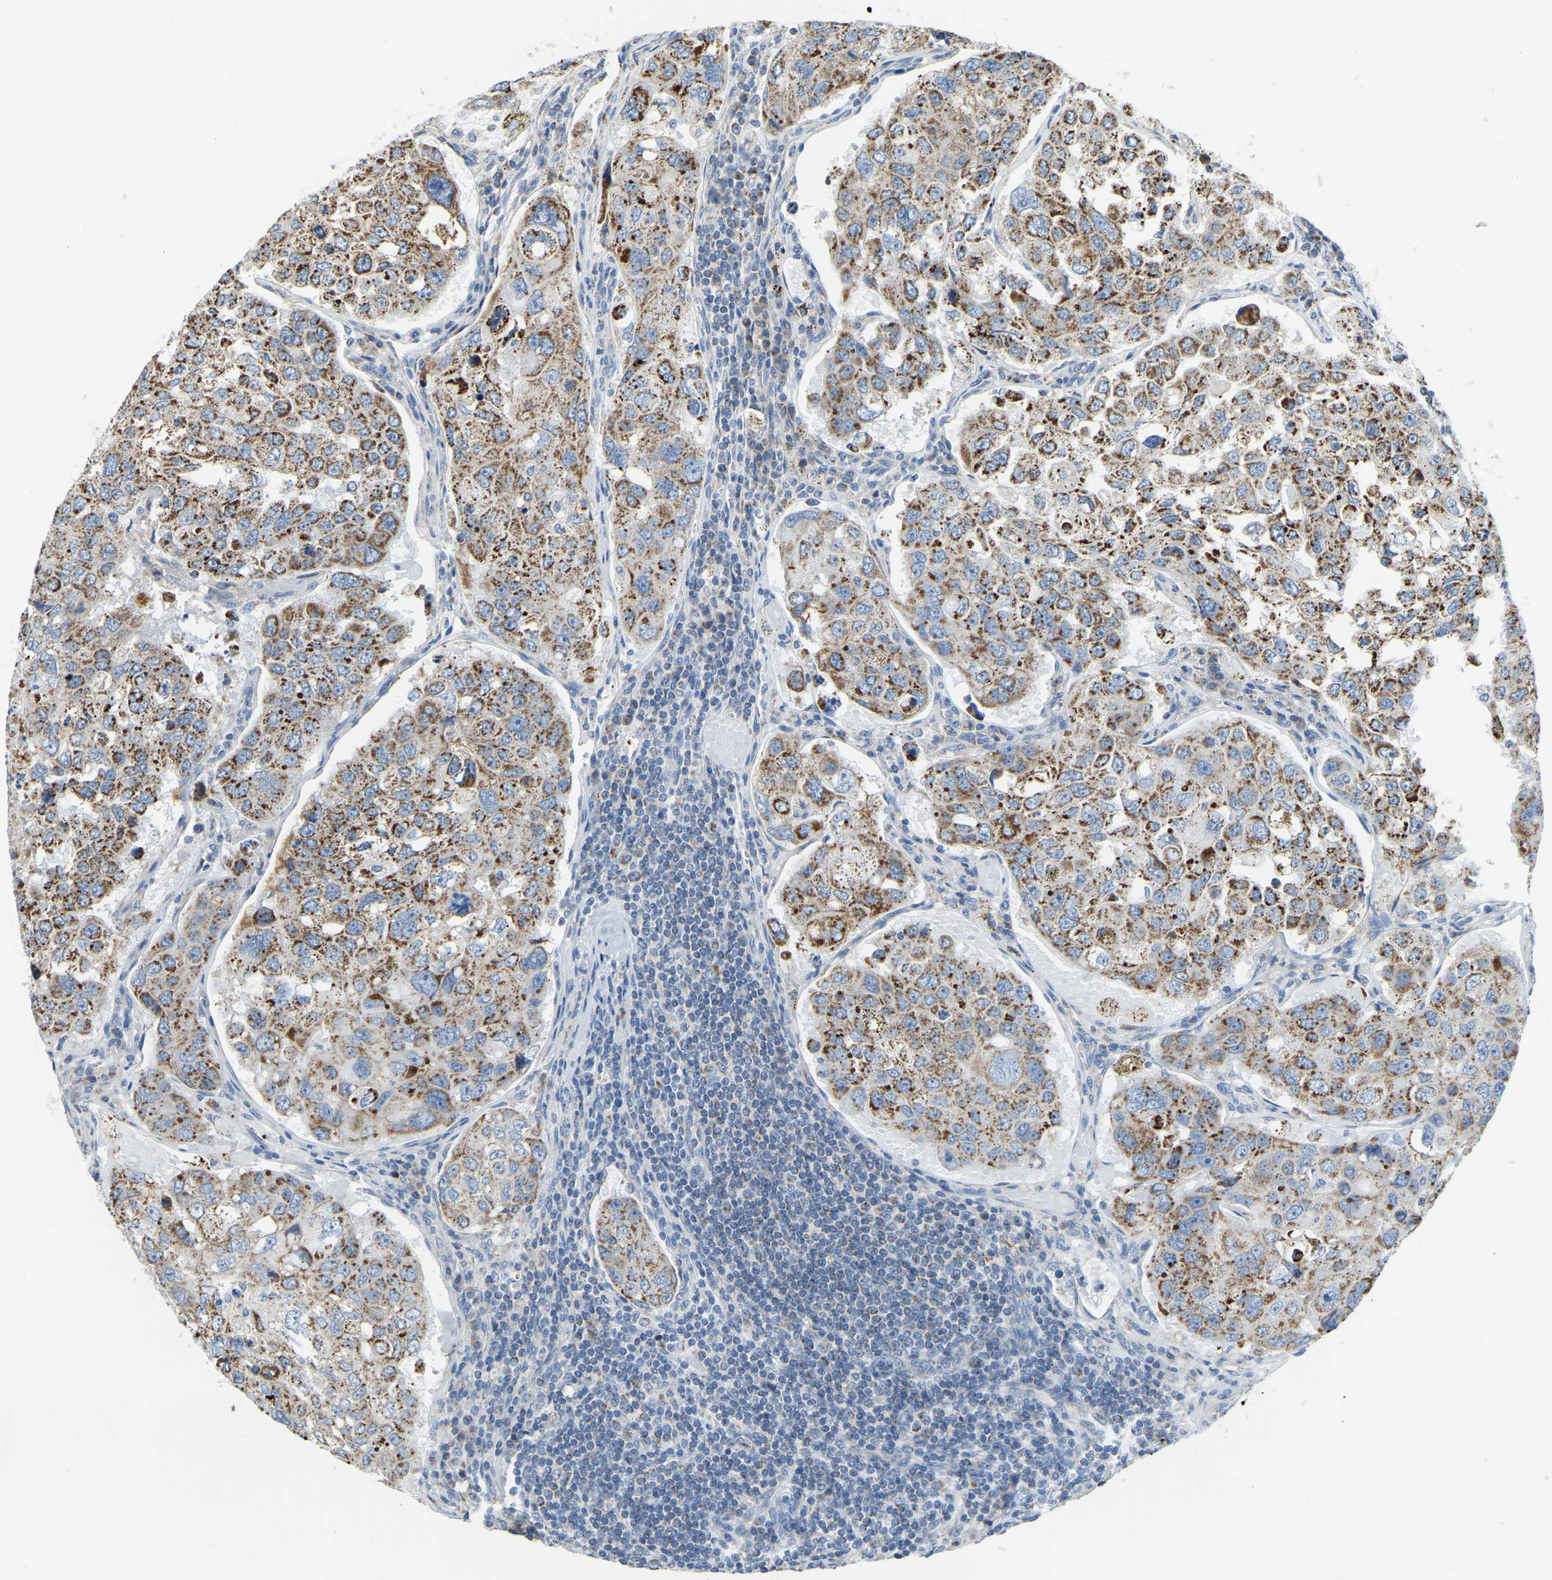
{"staining": {"intensity": "moderate", "quantity": ">75%", "location": "cytoplasmic/membranous"}, "tissue": "urothelial cancer", "cell_type": "Tumor cells", "image_type": "cancer", "snomed": [{"axis": "morphology", "description": "Urothelial carcinoma, High grade"}, {"axis": "topography", "description": "Lymph node"}, {"axis": "topography", "description": "Urinary bladder"}], "caption": "Moderate cytoplasmic/membranous staining is identified in approximately >75% of tumor cells in urothelial carcinoma (high-grade). (Stains: DAB in brown, nuclei in blue, Microscopy: brightfield microscopy at high magnification).", "gene": "GDA", "patient": {"sex": "male", "age": 51}}